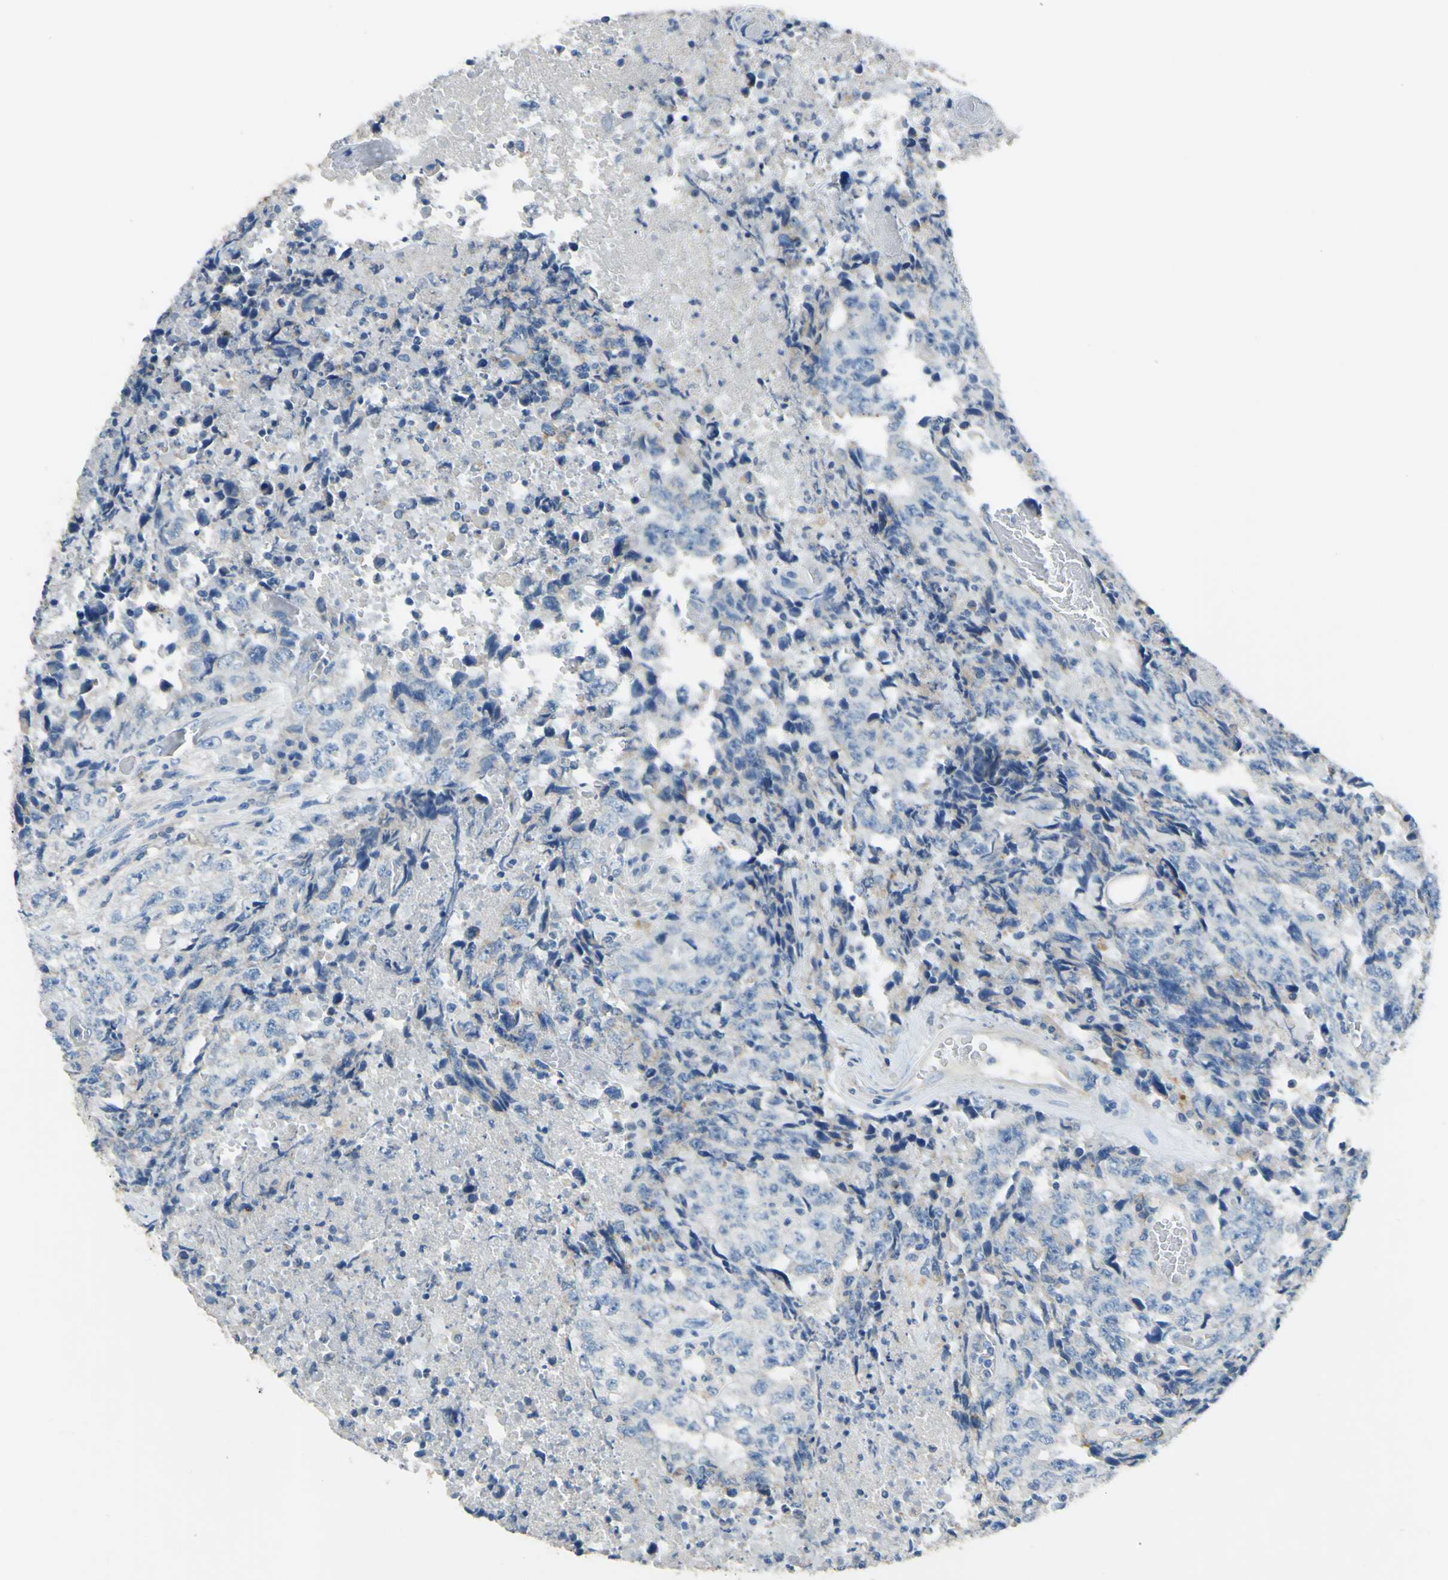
{"staining": {"intensity": "negative", "quantity": "none", "location": "none"}, "tissue": "testis cancer", "cell_type": "Tumor cells", "image_type": "cancer", "snomed": [{"axis": "morphology", "description": "Necrosis, NOS"}, {"axis": "morphology", "description": "Carcinoma, Embryonal, NOS"}, {"axis": "topography", "description": "Testis"}], "caption": "Immunohistochemical staining of embryonal carcinoma (testis) demonstrates no significant expression in tumor cells. (DAB (3,3'-diaminobenzidine) IHC, high magnification).", "gene": "CDH10", "patient": {"sex": "male", "age": 19}}